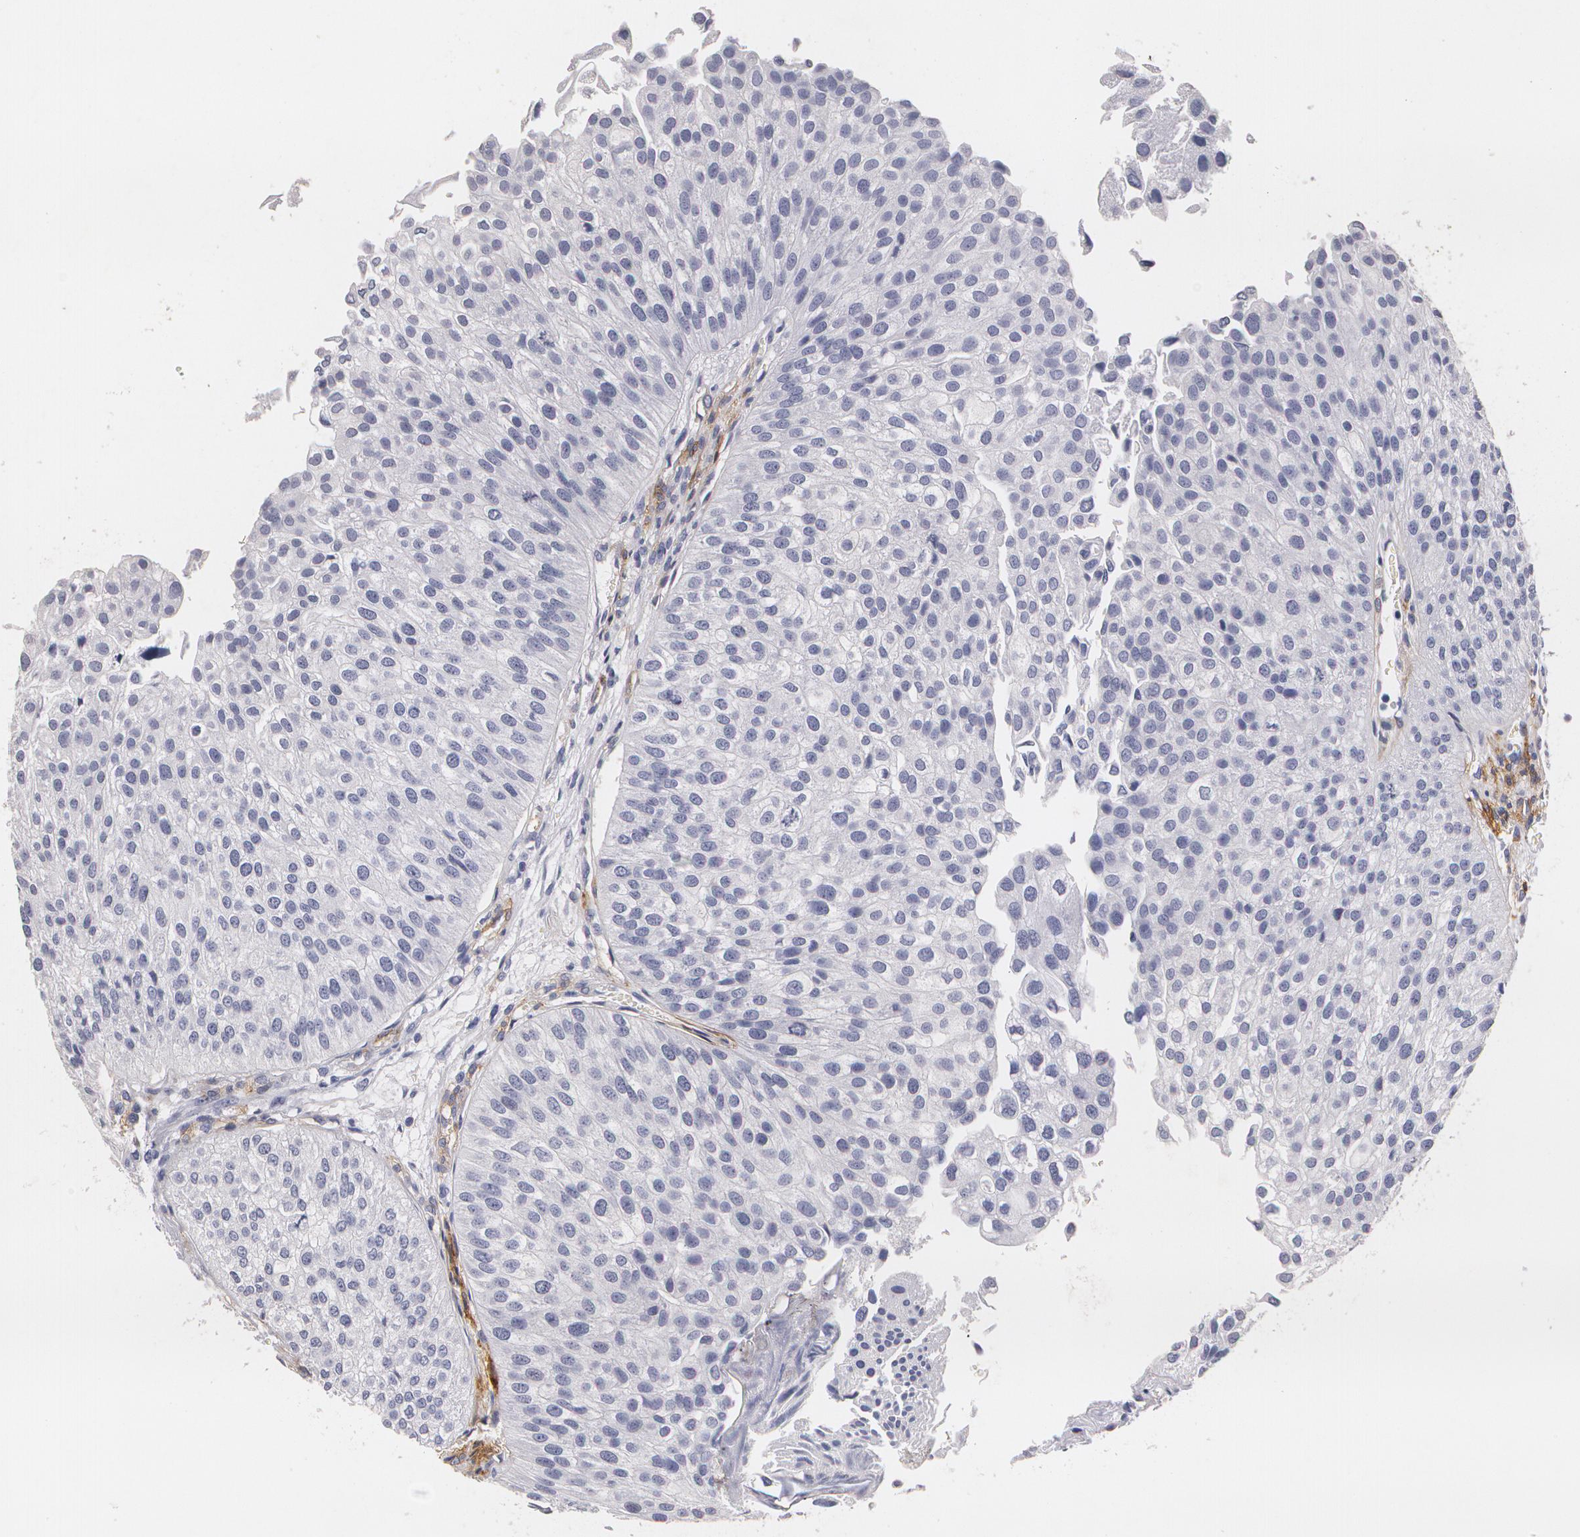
{"staining": {"intensity": "negative", "quantity": "none", "location": "none"}, "tissue": "urothelial cancer", "cell_type": "Tumor cells", "image_type": "cancer", "snomed": [{"axis": "morphology", "description": "Urothelial carcinoma, Low grade"}, {"axis": "topography", "description": "Urinary bladder"}], "caption": "Low-grade urothelial carcinoma stained for a protein using IHC reveals no expression tumor cells.", "gene": "NGFR", "patient": {"sex": "female", "age": 89}}